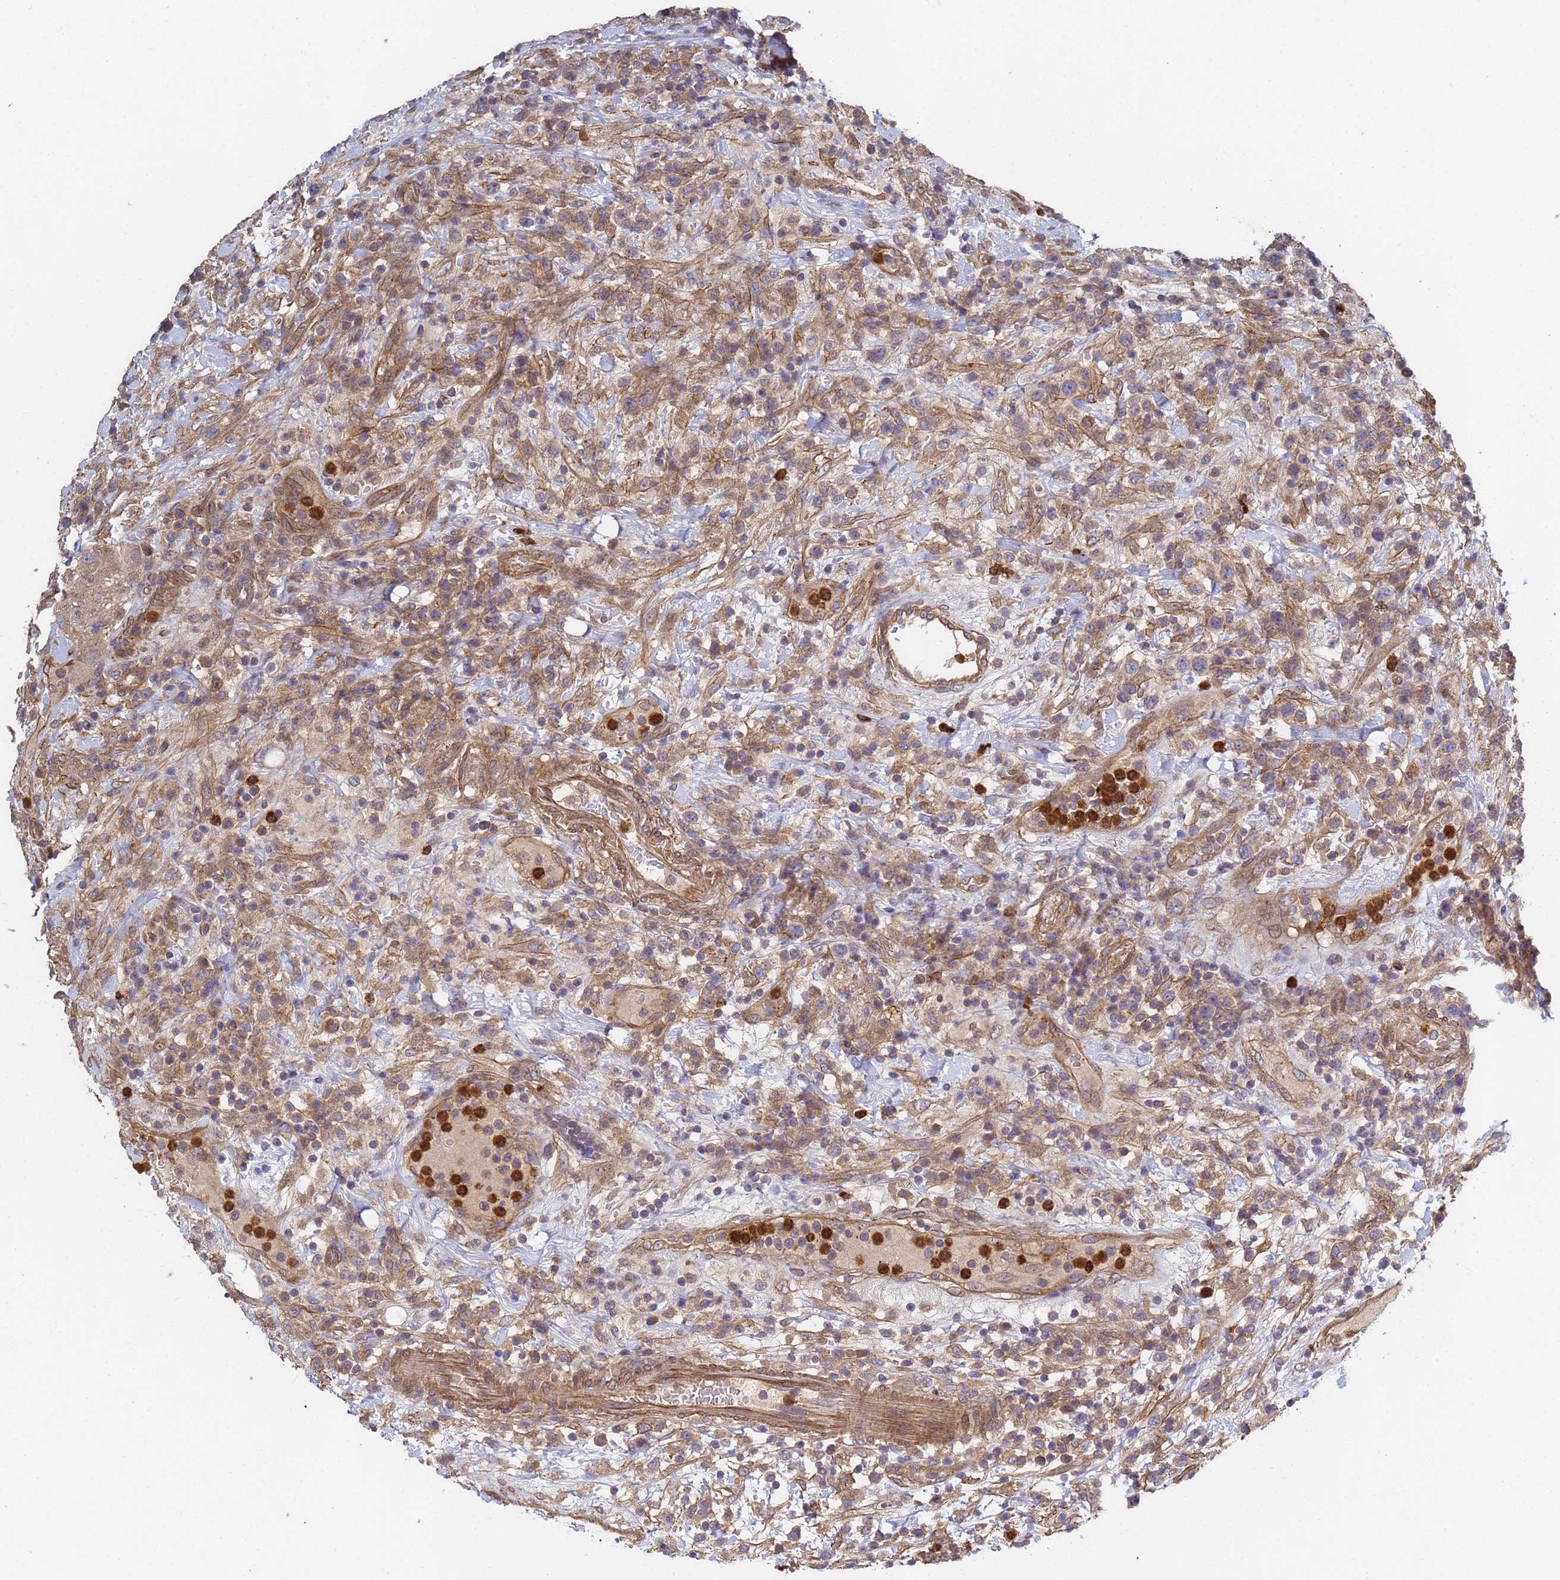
{"staining": {"intensity": "weak", "quantity": ">75%", "location": "cytoplasmic/membranous"}, "tissue": "lymphoma", "cell_type": "Tumor cells", "image_type": "cancer", "snomed": [{"axis": "morphology", "description": "Malignant lymphoma, non-Hodgkin's type, High grade"}, {"axis": "topography", "description": "Colon"}], "caption": "The immunohistochemical stain highlights weak cytoplasmic/membranous expression in tumor cells of lymphoma tissue. The protein of interest is shown in brown color, while the nuclei are stained blue.", "gene": "C8orf34", "patient": {"sex": "female", "age": 53}}